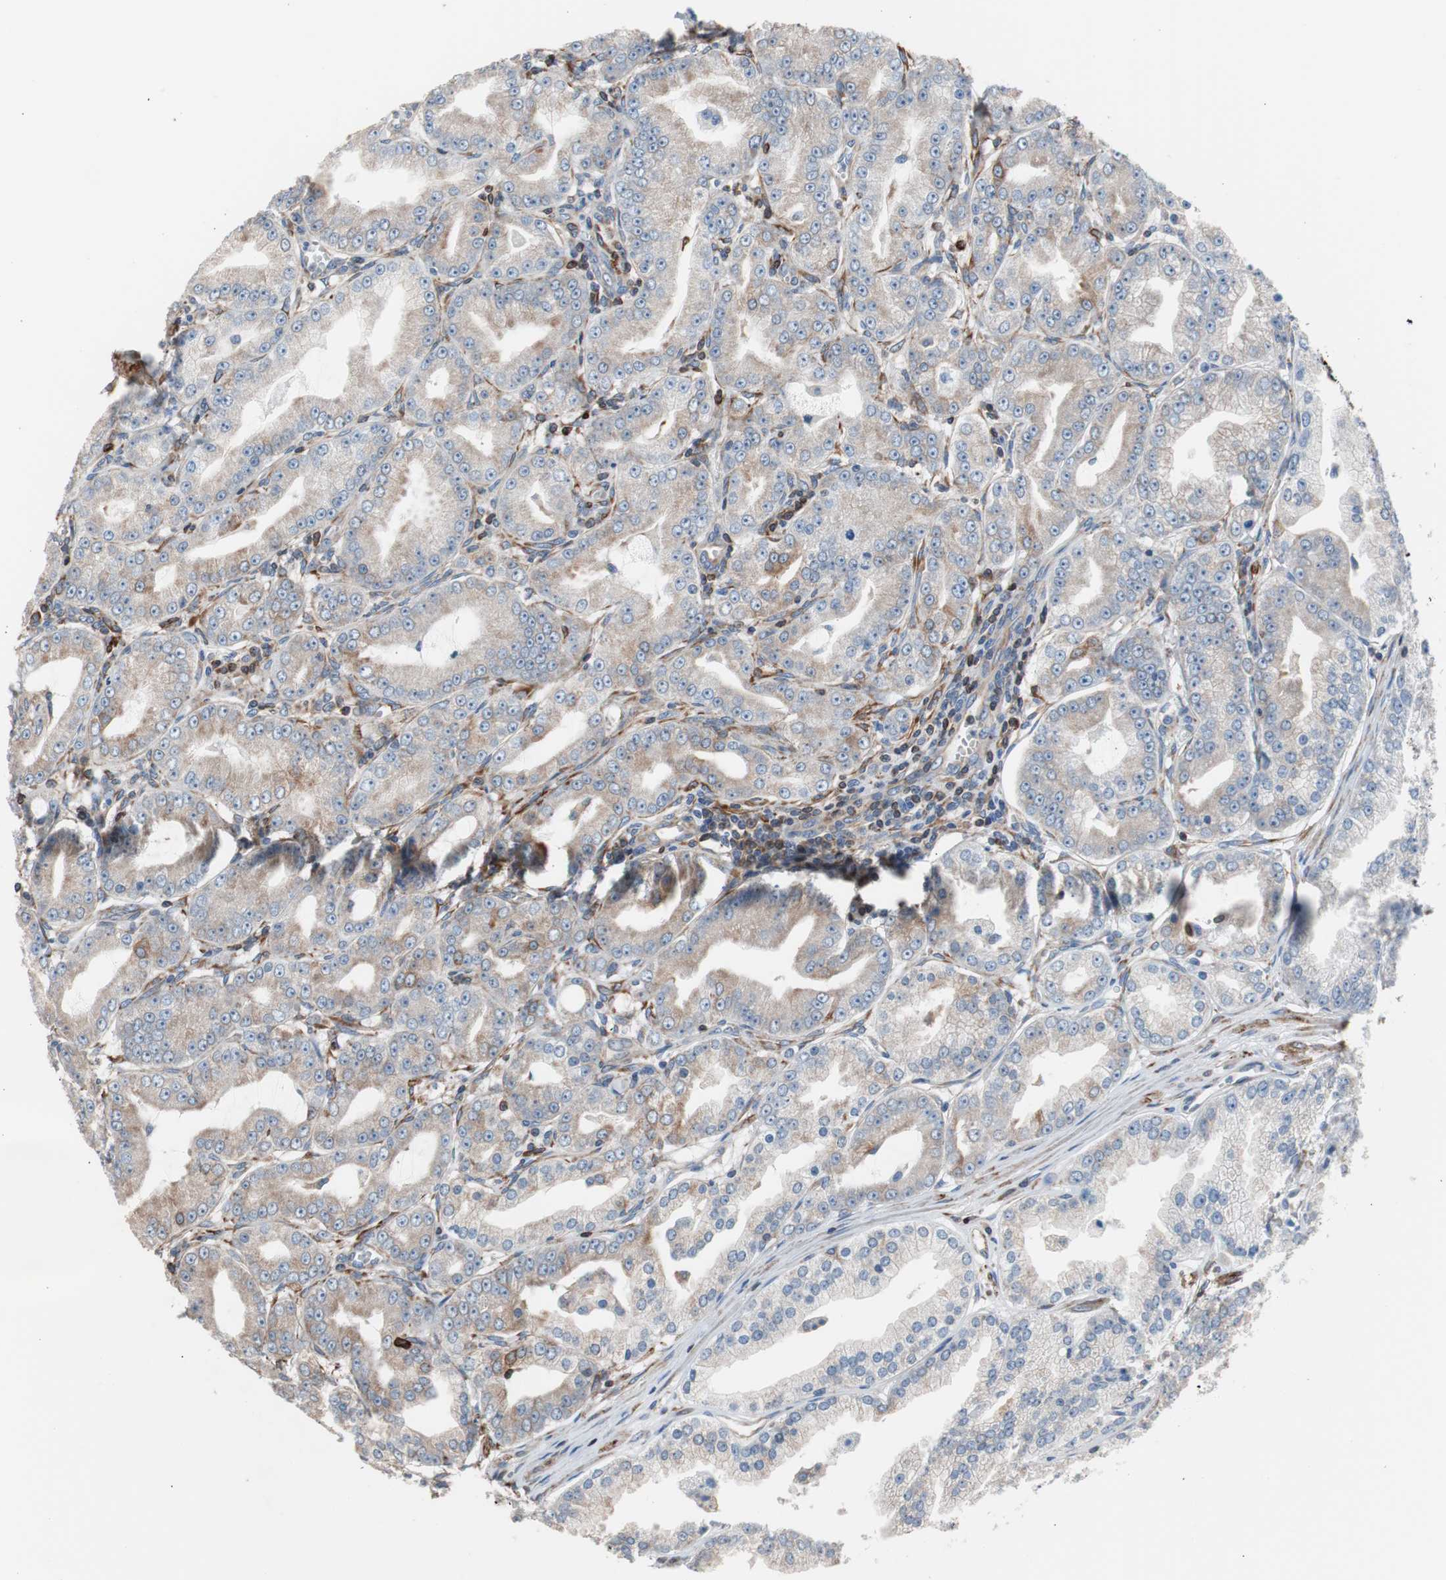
{"staining": {"intensity": "weak", "quantity": "25%-75%", "location": "cytoplasmic/membranous"}, "tissue": "prostate cancer", "cell_type": "Tumor cells", "image_type": "cancer", "snomed": [{"axis": "morphology", "description": "Adenocarcinoma, High grade"}, {"axis": "topography", "description": "Prostate"}], "caption": "Weak cytoplasmic/membranous staining is appreciated in about 25%-75% of tumor cells in prostate cancer (high-grade adenocarcinoma). (brown staining indicates protein expression, while blue staining denotes nuclei).", "gene": "PBXIP1", "patient": {"sex": "male", "age": 61}}